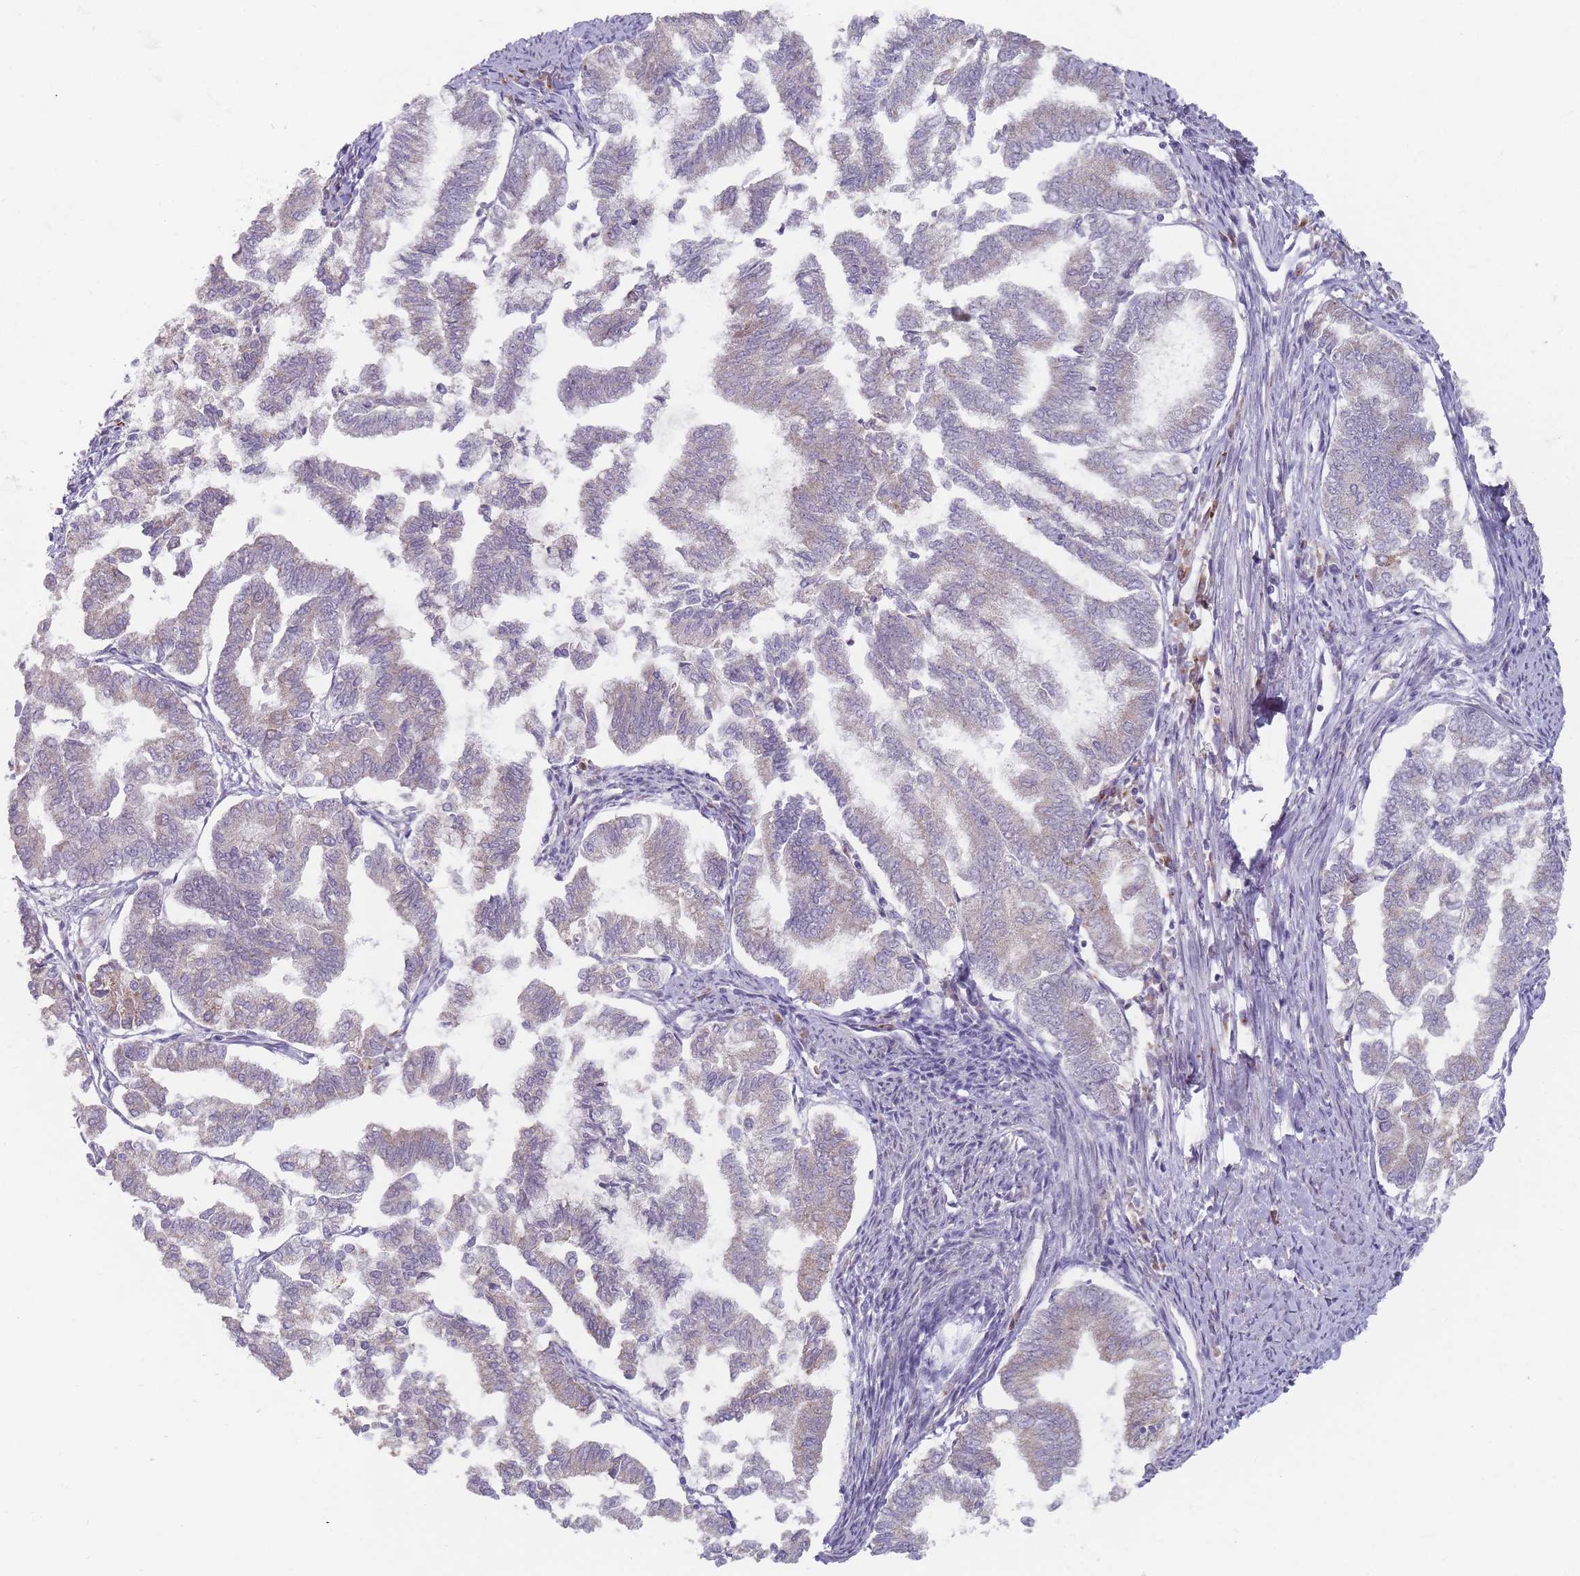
{"staining": {"intensity": "negative", "quantity": "none", "location": "none"}, "tissue": "endometrial cancer", "cell_type": "Tumor cells", "image_type": "cancer", "snomed": [{"axis": "morphology", "description": "Adenocarcinoma, NOS"}, {"axis": "topography", "description": "Endometrium"}], "caption": "DAB immunohistochemical staining of endometrial cancer (adenocarcinoma) shows no significant staining in tumor cells. Brightfield microscopy of IHC stained with DAB (3,3'-diaminobenzidine) (brown) and hematoxylin (blue), captured at high magnification.", "gene": "OR10Q1", "patient": {"sex": "female", "age": 79}}